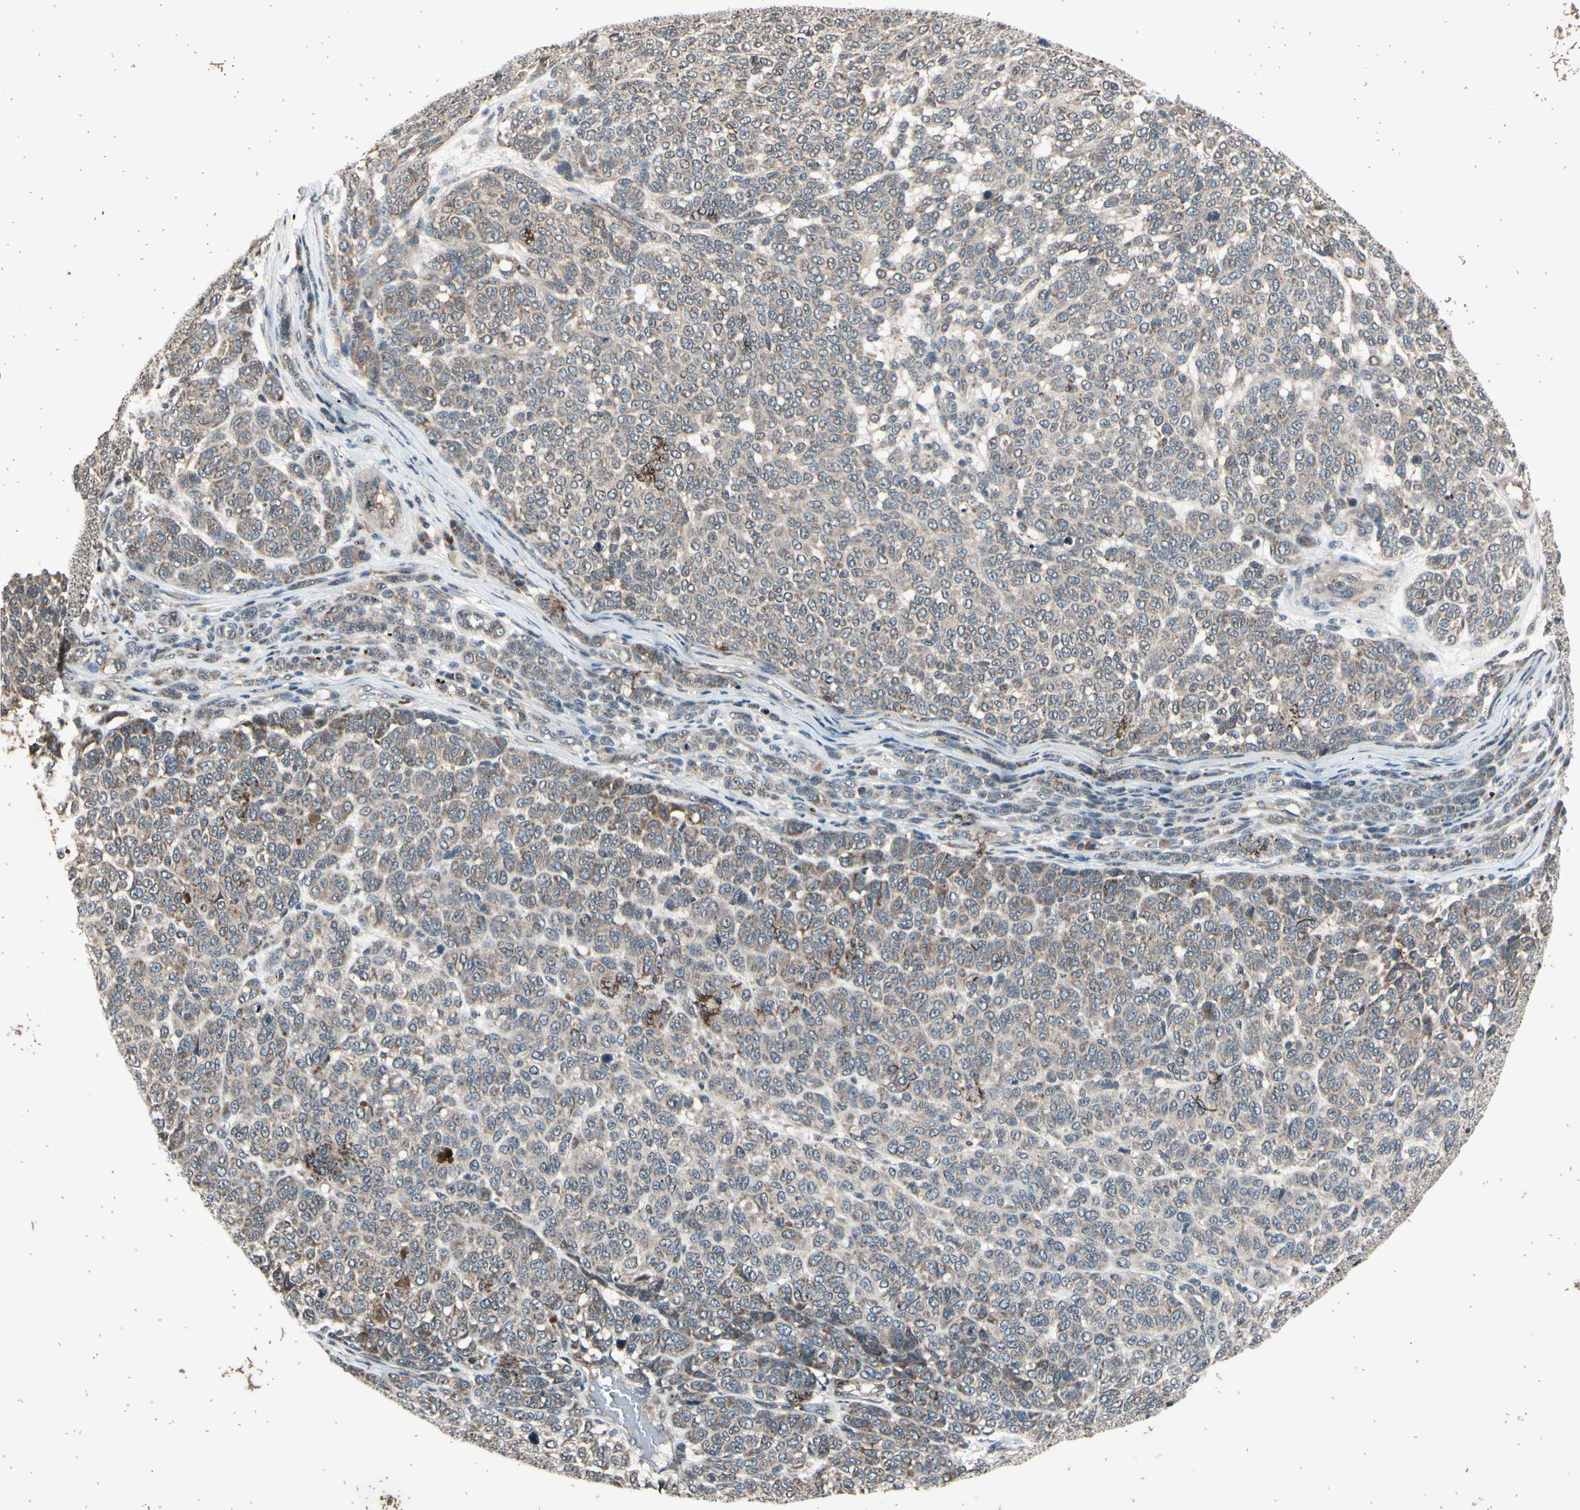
{"staining": {"intensity": "weak", "quantity": "25%-75%", "location": "cytoplasmic/membranous"}, "tissue": "melanoma", "cell_type": "Tumor cells", "image_type": "cancer", "snomed": [{"axis": "morphology", "description": "Malignant melanoma, NOS"}, {"axis": "topography", "description": "Skin"}], "caption": "A histopathology image of melanoma stained for a protein reveals weak cytoplasmic/membranous brown staining in tumor cells. The staining was performed using DAB (3,3'-diaminobenzidine) to visualize the protein expression in brown, while the nuclei were stained in blue with hematoxylin (Magnification: 20x).", "gene": "MBTPS2", "patient": {"sex": "male", "age": 59}}